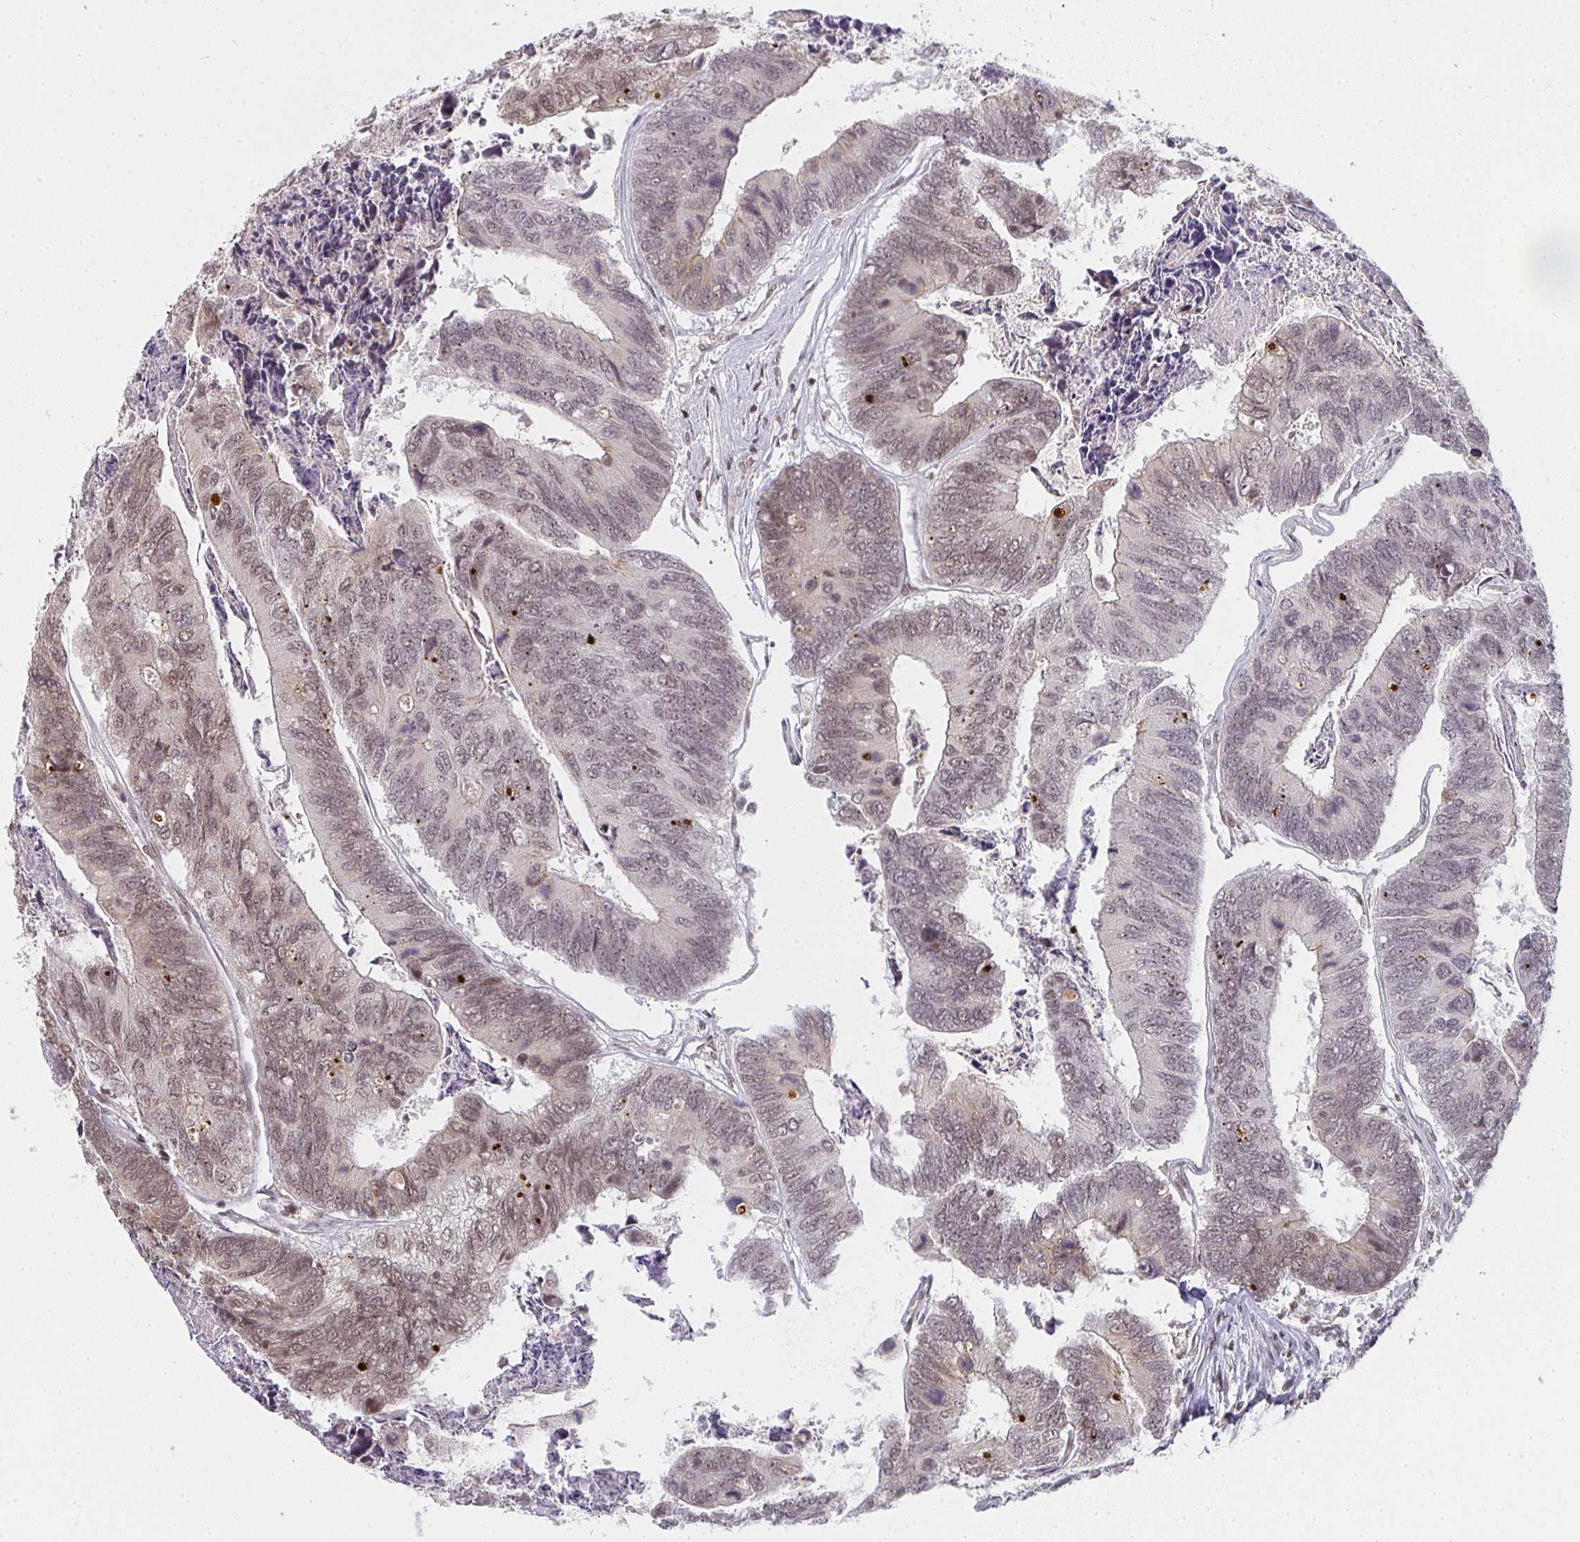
{"staining": {"intensity": "weak", "quantity": "25%-75%", "location": "nuclear"}, "tissue": "colorectal cancer", "cell_type": "Tumor cells", "image_type": "cancer", "snomed": [{"axis": "morphology", "description": "Adenocarcinoma, NOS"}, {"axis": "topography", "description": "Colon"}], "caption": "Immunohistochemistry (IHC) of colorectal adenocarcinoma shows low levels of weak nuclear expression in approximately 25%-75% of tumor cells.", "gene": "SMARCA2", "patient": {"sex": "female", "age": 67}}